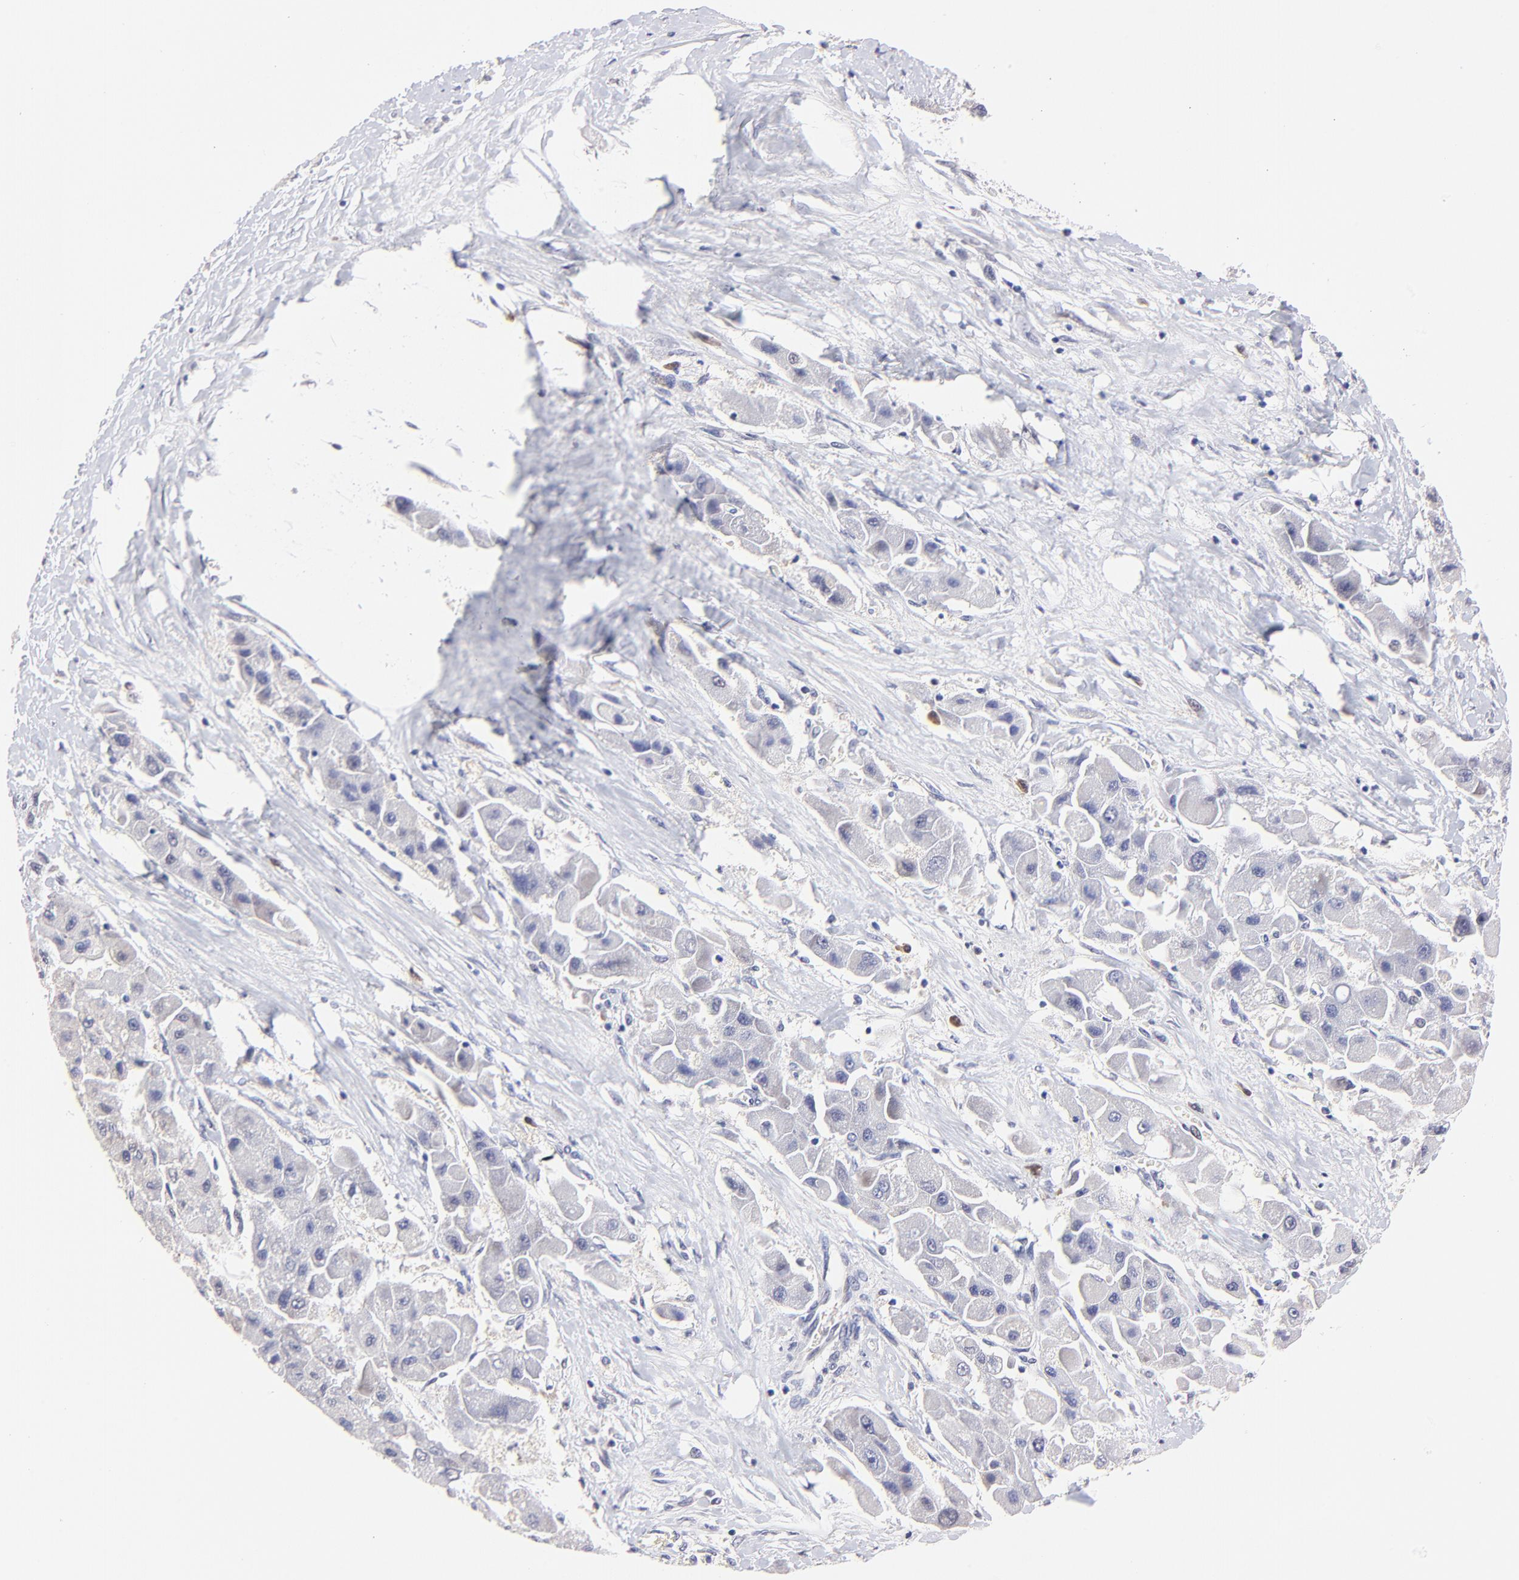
{"staining": {"intensity": "negative", "quantity": "none", "location": "none"}, "tissue": "liver cancer", "cell_type": "Tumor cells", "image_type": "cancer", "snomed": [{"axis": "morphology", "description": "Carcinoma, Hepatocellular, NOS"}, {"axis": "topography", "description": "Liver"}], "caption": "Tumor cells show no significant staining in liver hepatocellular carcinoma.", "gene": "ZNF155", "patient": {"sex": "male", "age": 24}}